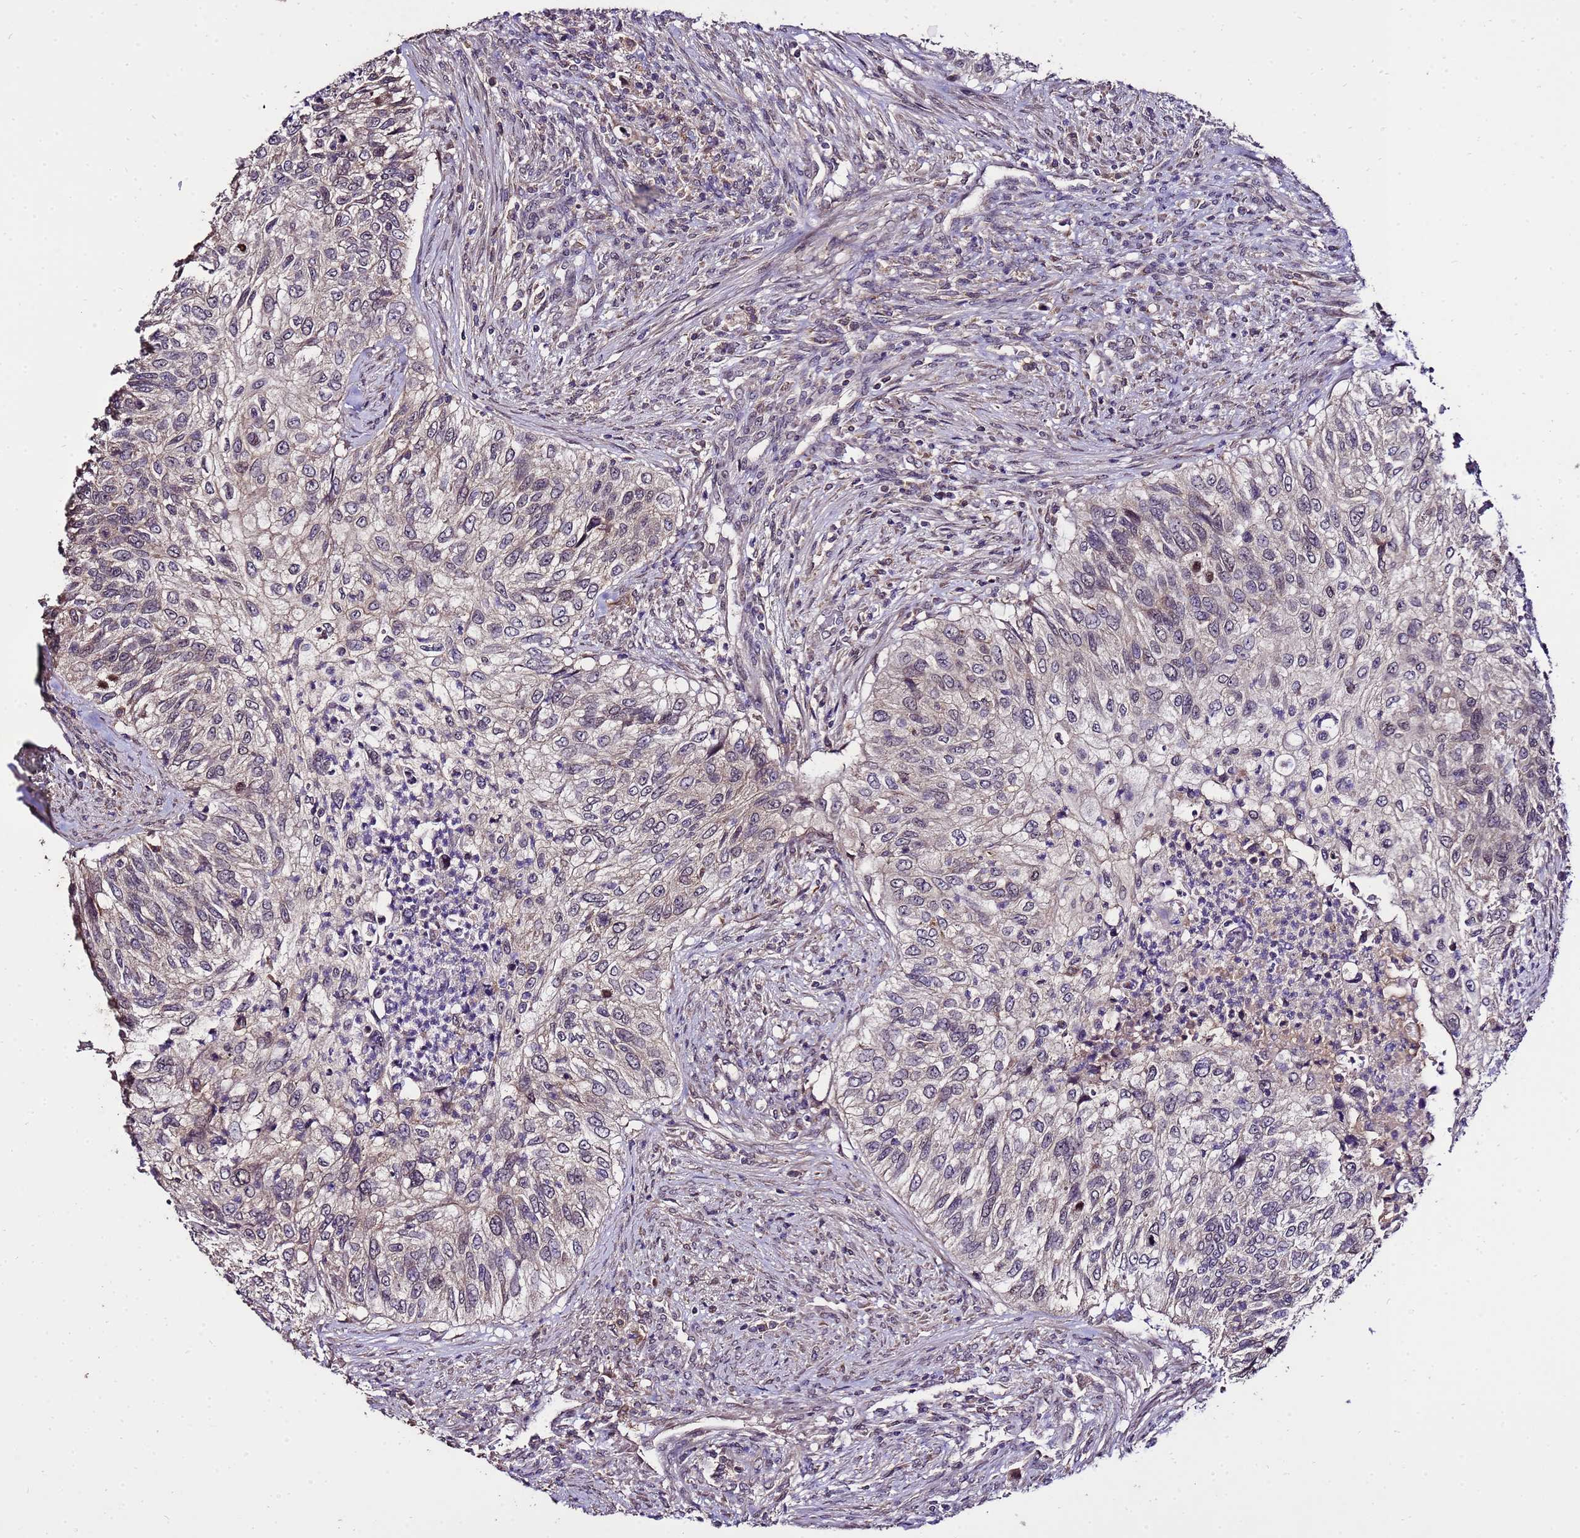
{"staining": {"intensity": "weak", "quantity": "25%-75%", "location": "cytoplasmic/membranous"}, "tissue": "urothelial cancer", "cell_type": "Tumor cells", "image_type": "cancer", "snomed": [{"axis": "morphology", "description": "Urothelial carcinoma, High grade"}, {"axis": "topography", "description": "Urinary bladder"}], "caption": "A high-resolution image shows IHC staining of high-grade urothelial carcinoma, which reveals weak cytoplasmic/membranous expression in about 25%-75% of tumor cells.", "gene": "ZNF329", "patient": {"sex": "female", "age": 60}}